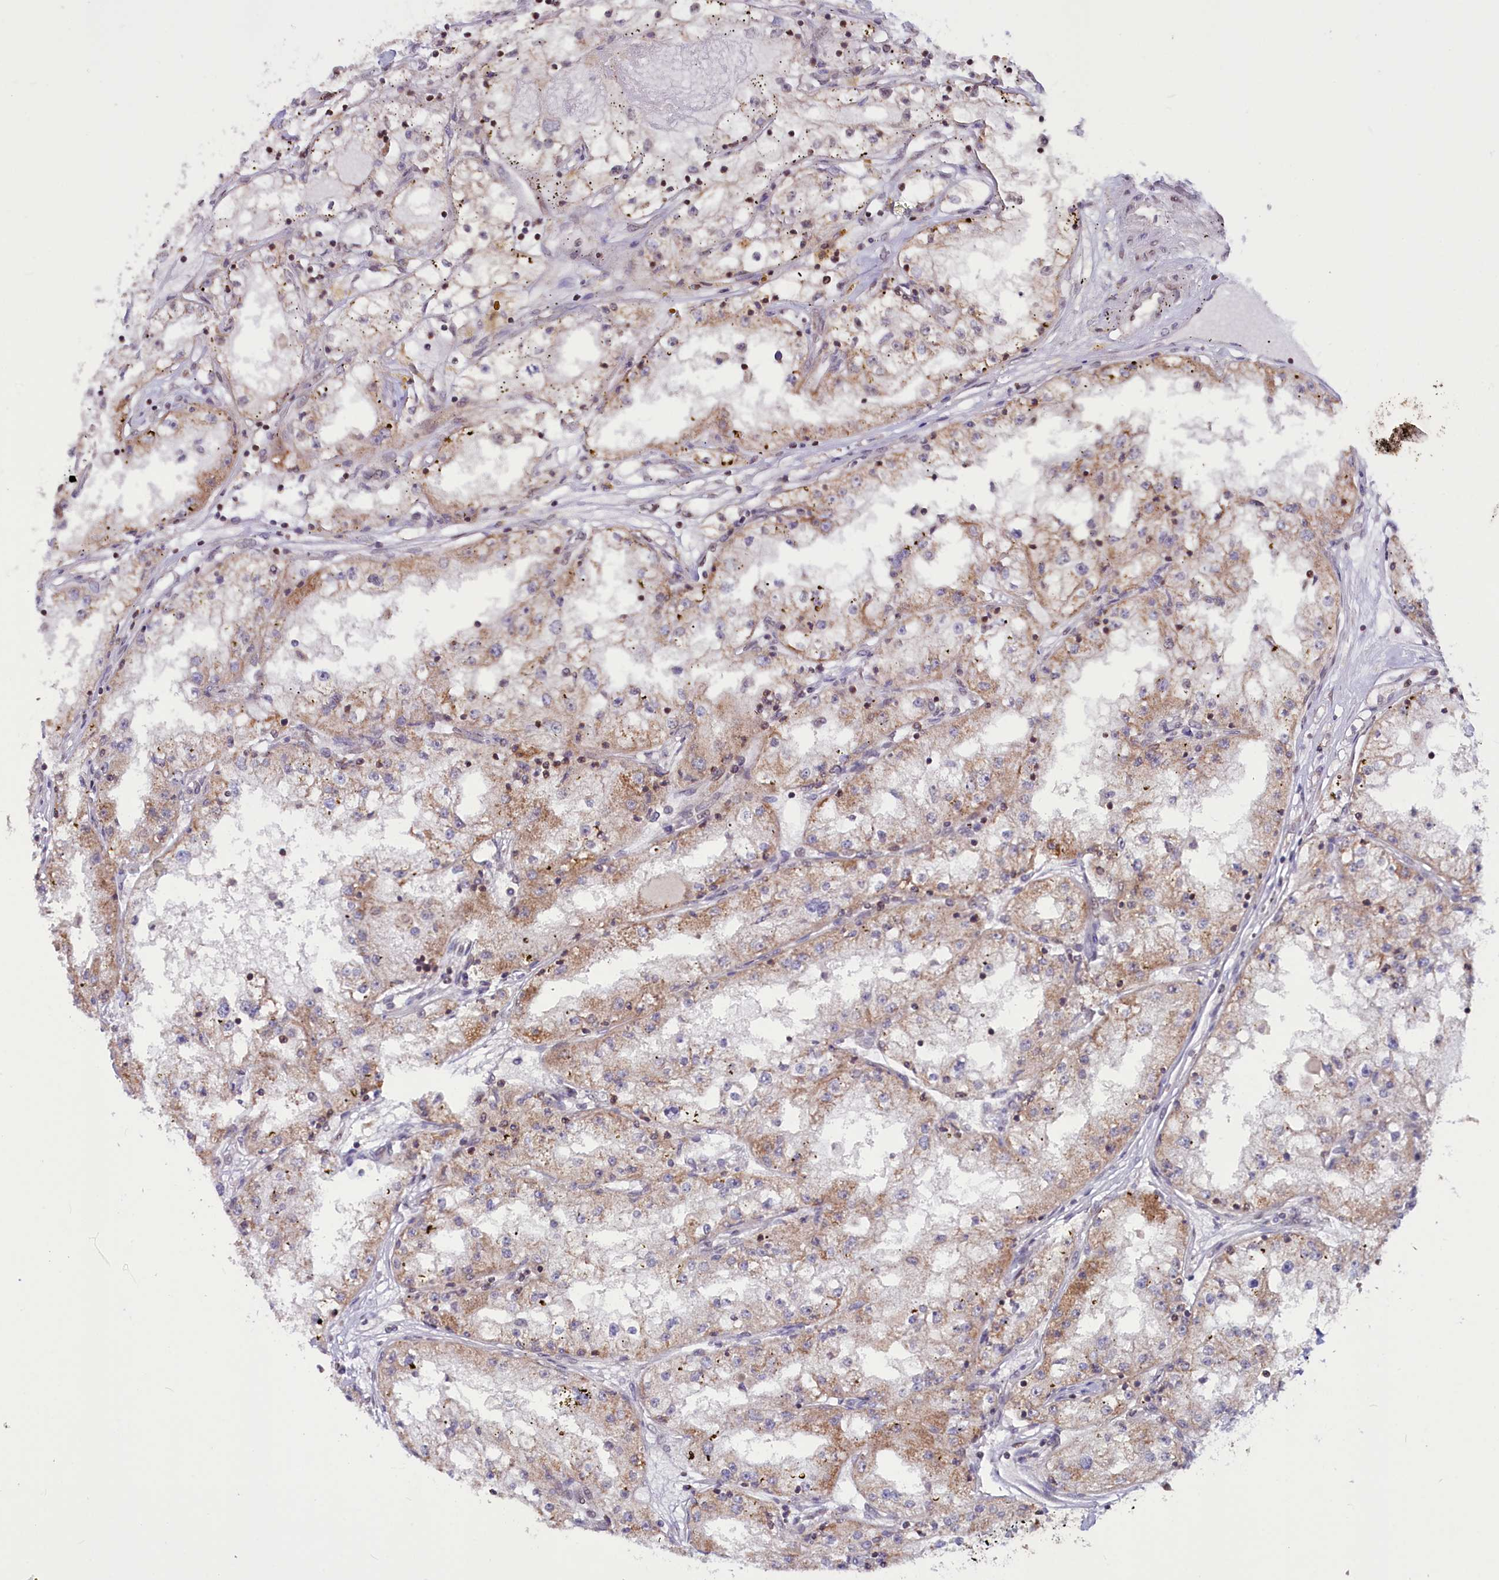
{"staining": {"intensity": "moderate", "quantity": "<25%", "location": "cytoplasmic/membranous"}, "tissue": "renal cancer", "cell_type": "Tumor cells", "image_type": "cancer", "snomed": [{"axis": "morphology", "description": "Adenocarcinoma, NOS"}, {"axis": "topography", "description": "Kidney"}], "caption": "A brown stain shows moderate cytoplasmic/membranous positivity of a protein in renal cancer tumor cells.", "gene": "PHC3", "patient": {"sex": "male", "age": 56}}